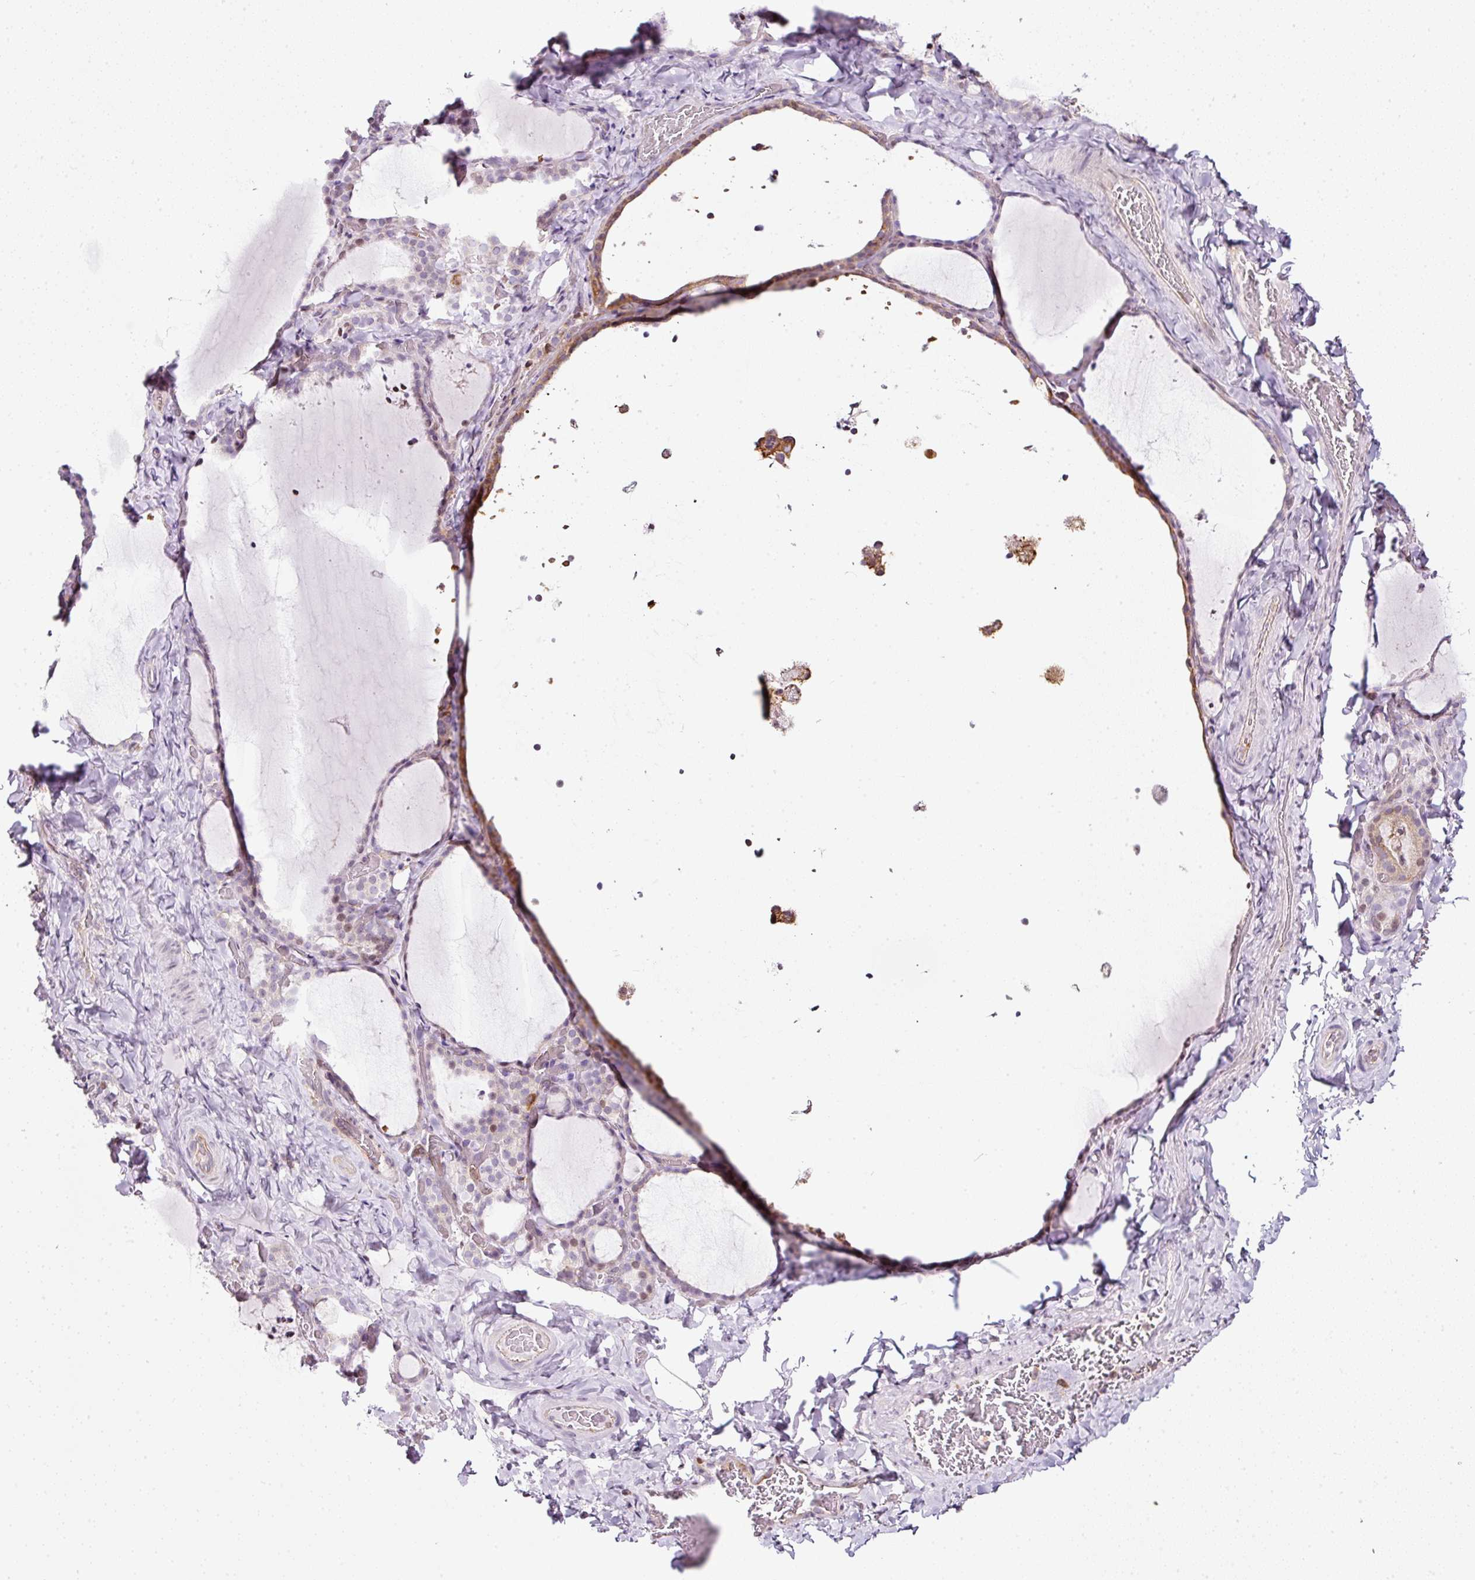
{"staining": {"intensity": "moderate", "quantity": "<25%", "location": "cytoplasmic/membranous"}, "tissue": "thyroid gland", "cell_type": "Glandular cells", "image_type": "normal", "snomed": [{"axis": "morphology", "description": "Normal tissue, NOS"}, {"axis": "topography", "description": "Thyroid gland"}], "caption": "Human thyroid gland stained for a protein (brown) exhibits moderate cytoplasmic/membranous positive expression in approximately <25% of glandular cells.", "gene": "SCNM1", "patient": {"sex": "female", "age": 22}}